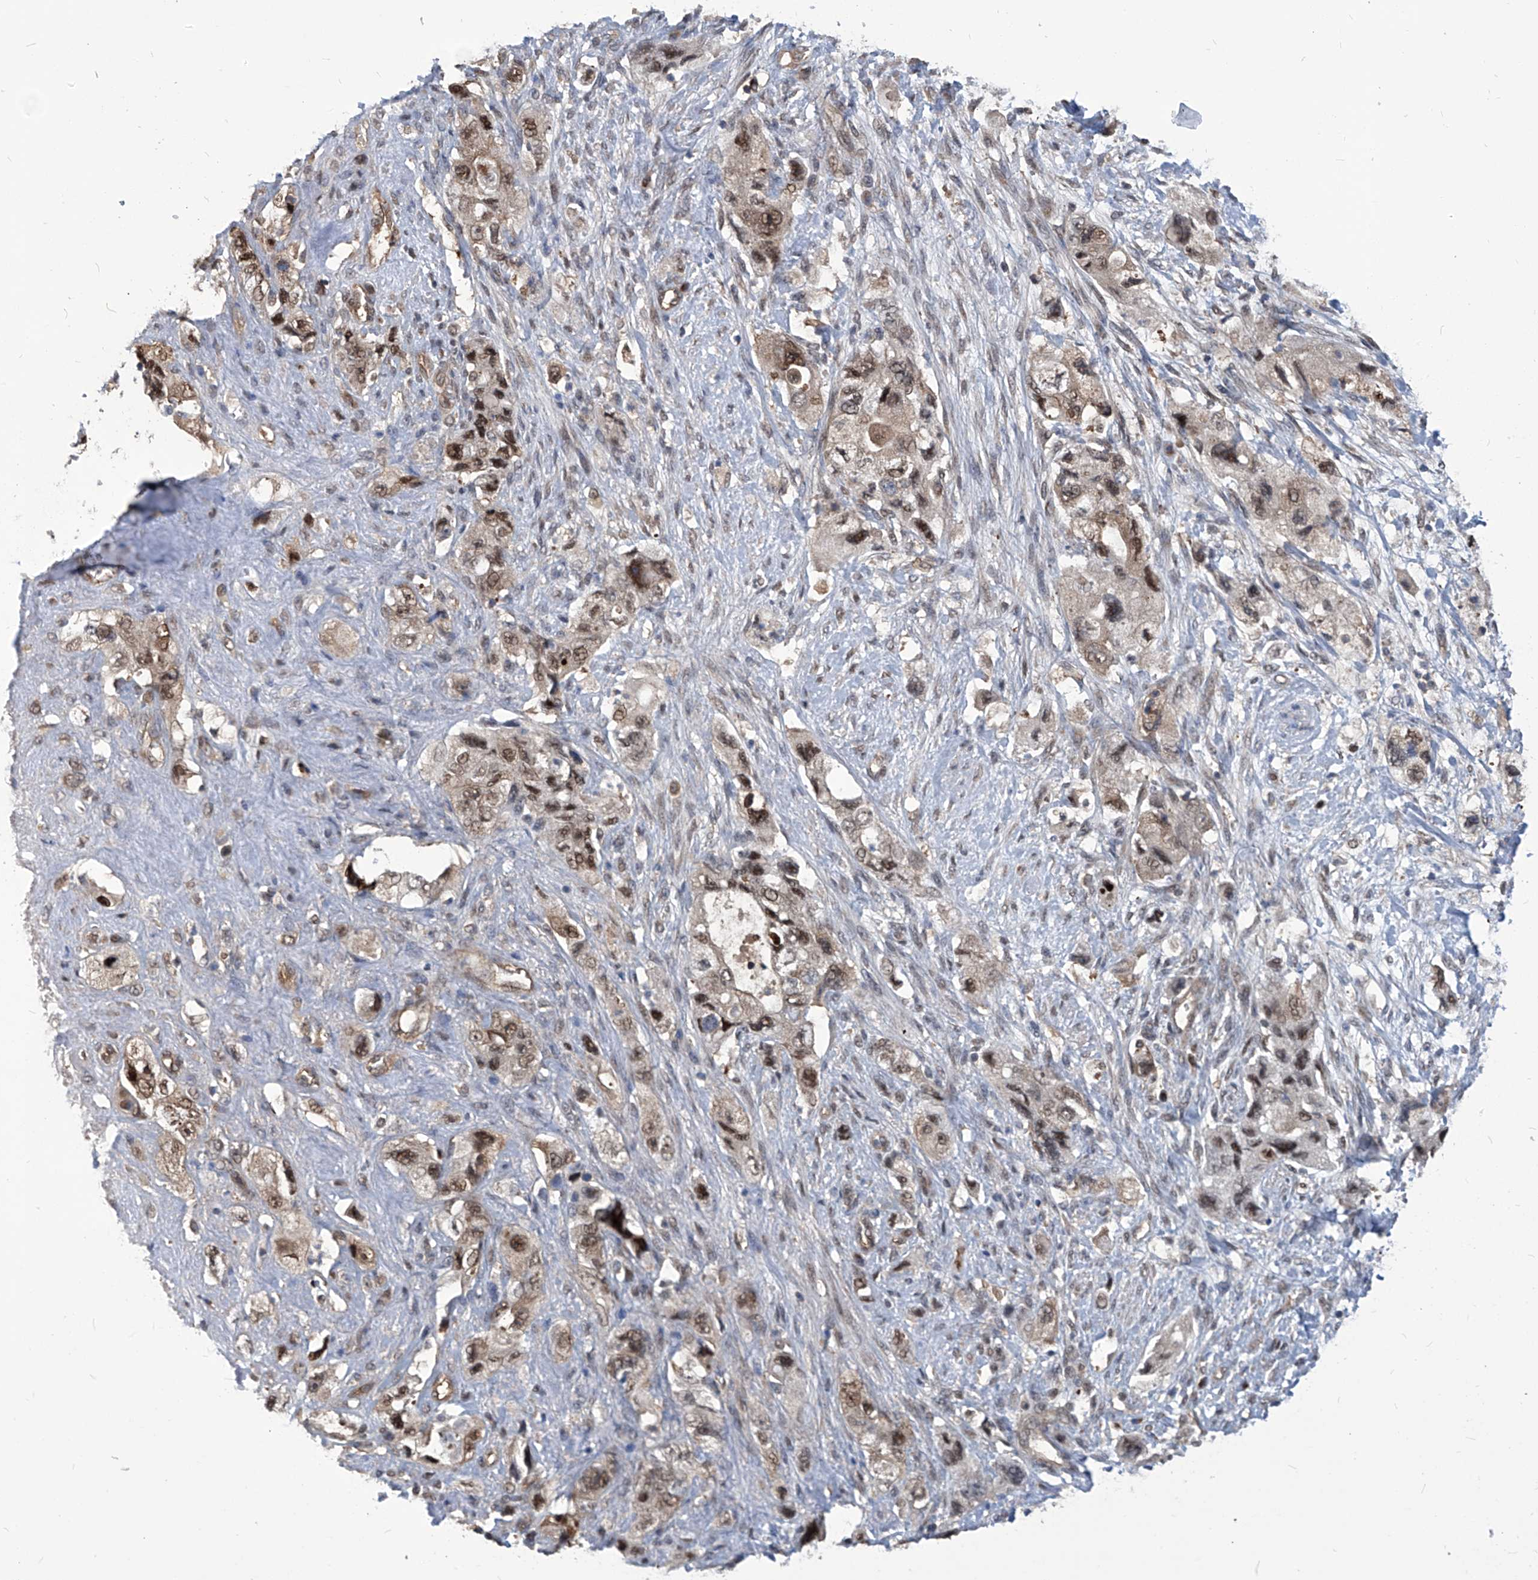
{"staining": {"intensity": "moderate", "quantity": "25%-75%", "location": "cytoplasmic/membranous,nuclear"}, "tissue": "pancreatic cancer", "cell_type": "Tumor cells", "image_type": "cancer", "snomed": [{"axis": "morphology", "description": "Adenocarcinoma, NOS"}, {"axis": "topography", "description": "Pancreas"}], "caption": "This is a histology image of immunohistochemistry (IHC) staining of adenocarcinoma (pancreatic), which shows moderate positivity in the cytoplasmic/membranous and nuclear of tumor cells.", "gene": "PSMB1", "patient": {"sex": "female", "age": 73}}